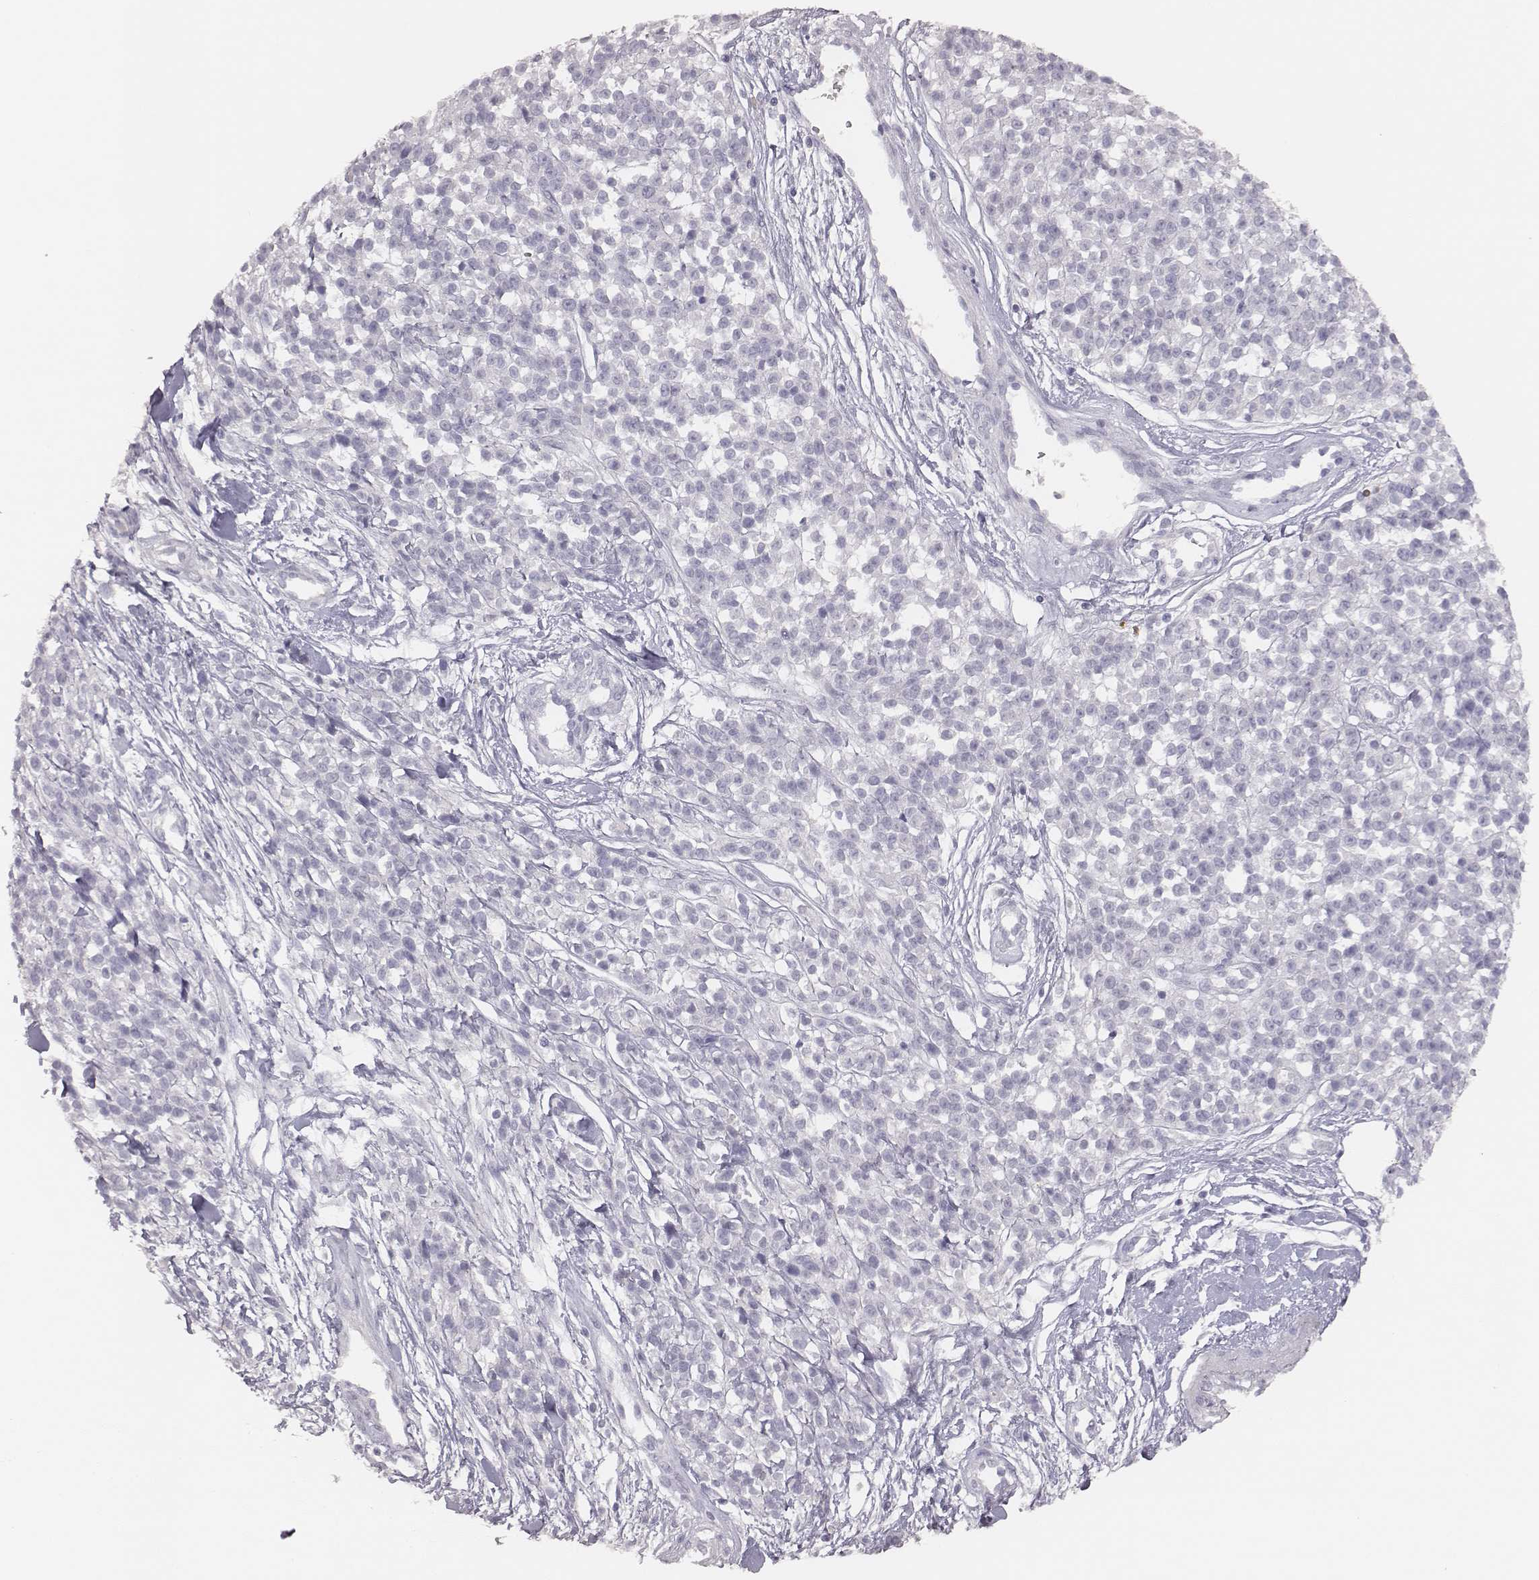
{"staining": {"intensity": "negative", "quantity": "none", "location": "none"}, "tissue": "melanoma", "cell_type": "Tumor cells", "image_type": "cancer", "snomed": [{"axis": "morphology", "description": "Malignant melanoma, NOS"}, {"axis": "topography", "description": "Skin"}, {"axis": "topography", "description": "Skin of trunk"}], "caption": "Malignant melanoma was stained to show a protein in brown. There is no significant positivity in tumor cells. (Immunohistochemistry, brightfield microscopy, high magnification).", "gene": "MYH6", "patient": {"sex": "male", "age": 74}}